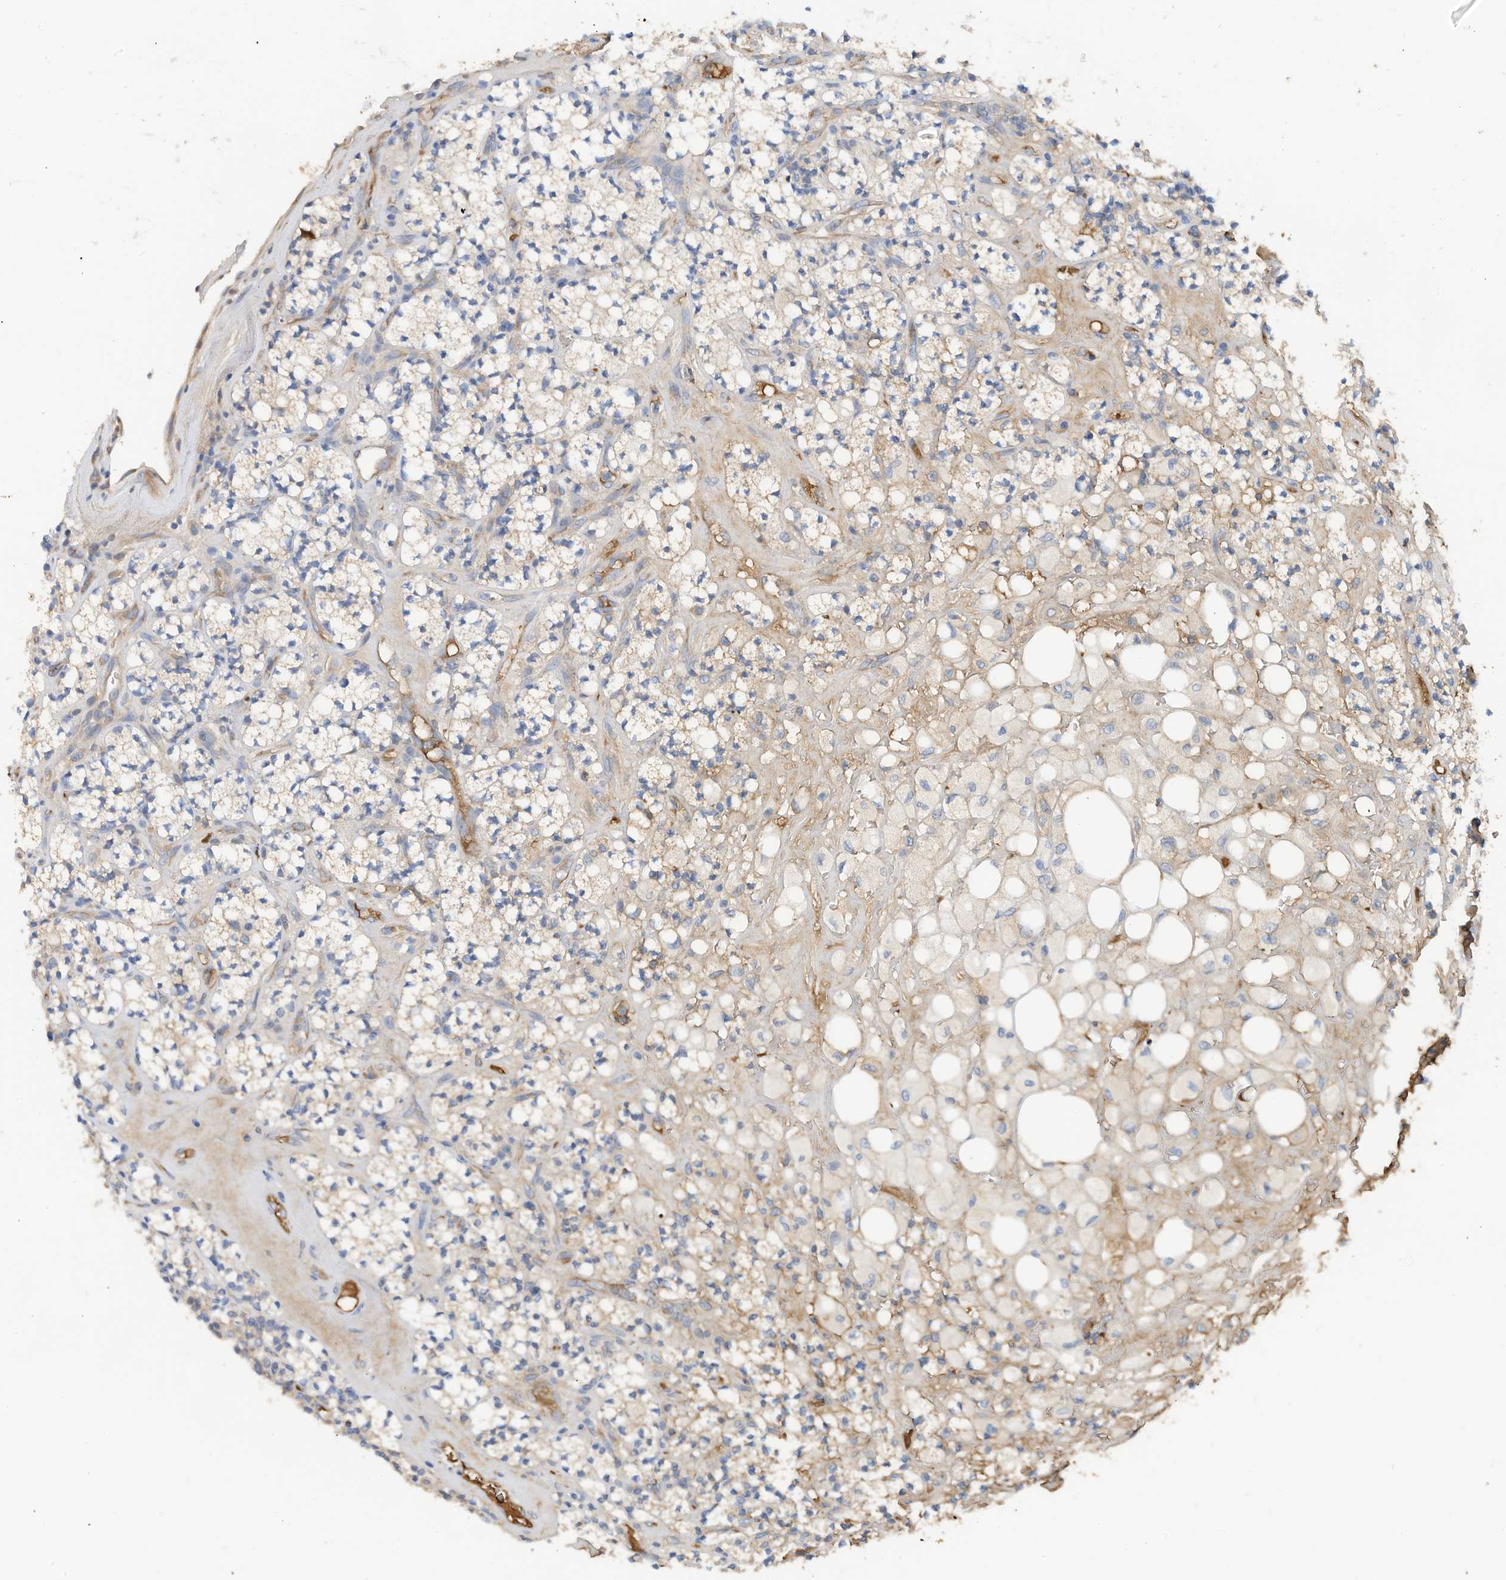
{"staining": {"intensity": "weak", "quantity": "<25%", "location": "cytoplasmic/membranous"}, "tissue": "renal cancer", "cell_type": "Tumor cells", "image_type": "cancer", "snomed": [{"axis": "morphology", "description": "Adenocarcinoma, NOS"}, {"axis": "topography", "description": "Kidney"}], "caption": "Immunohistochemistry of human renal adenocarcinoma shows no positivity in tumor cells. (Immunohistochemistry, brightfield microscopy, high magnification).", "gene": "SLC5A11", "patient": {"sex": "male", "age": 77}}